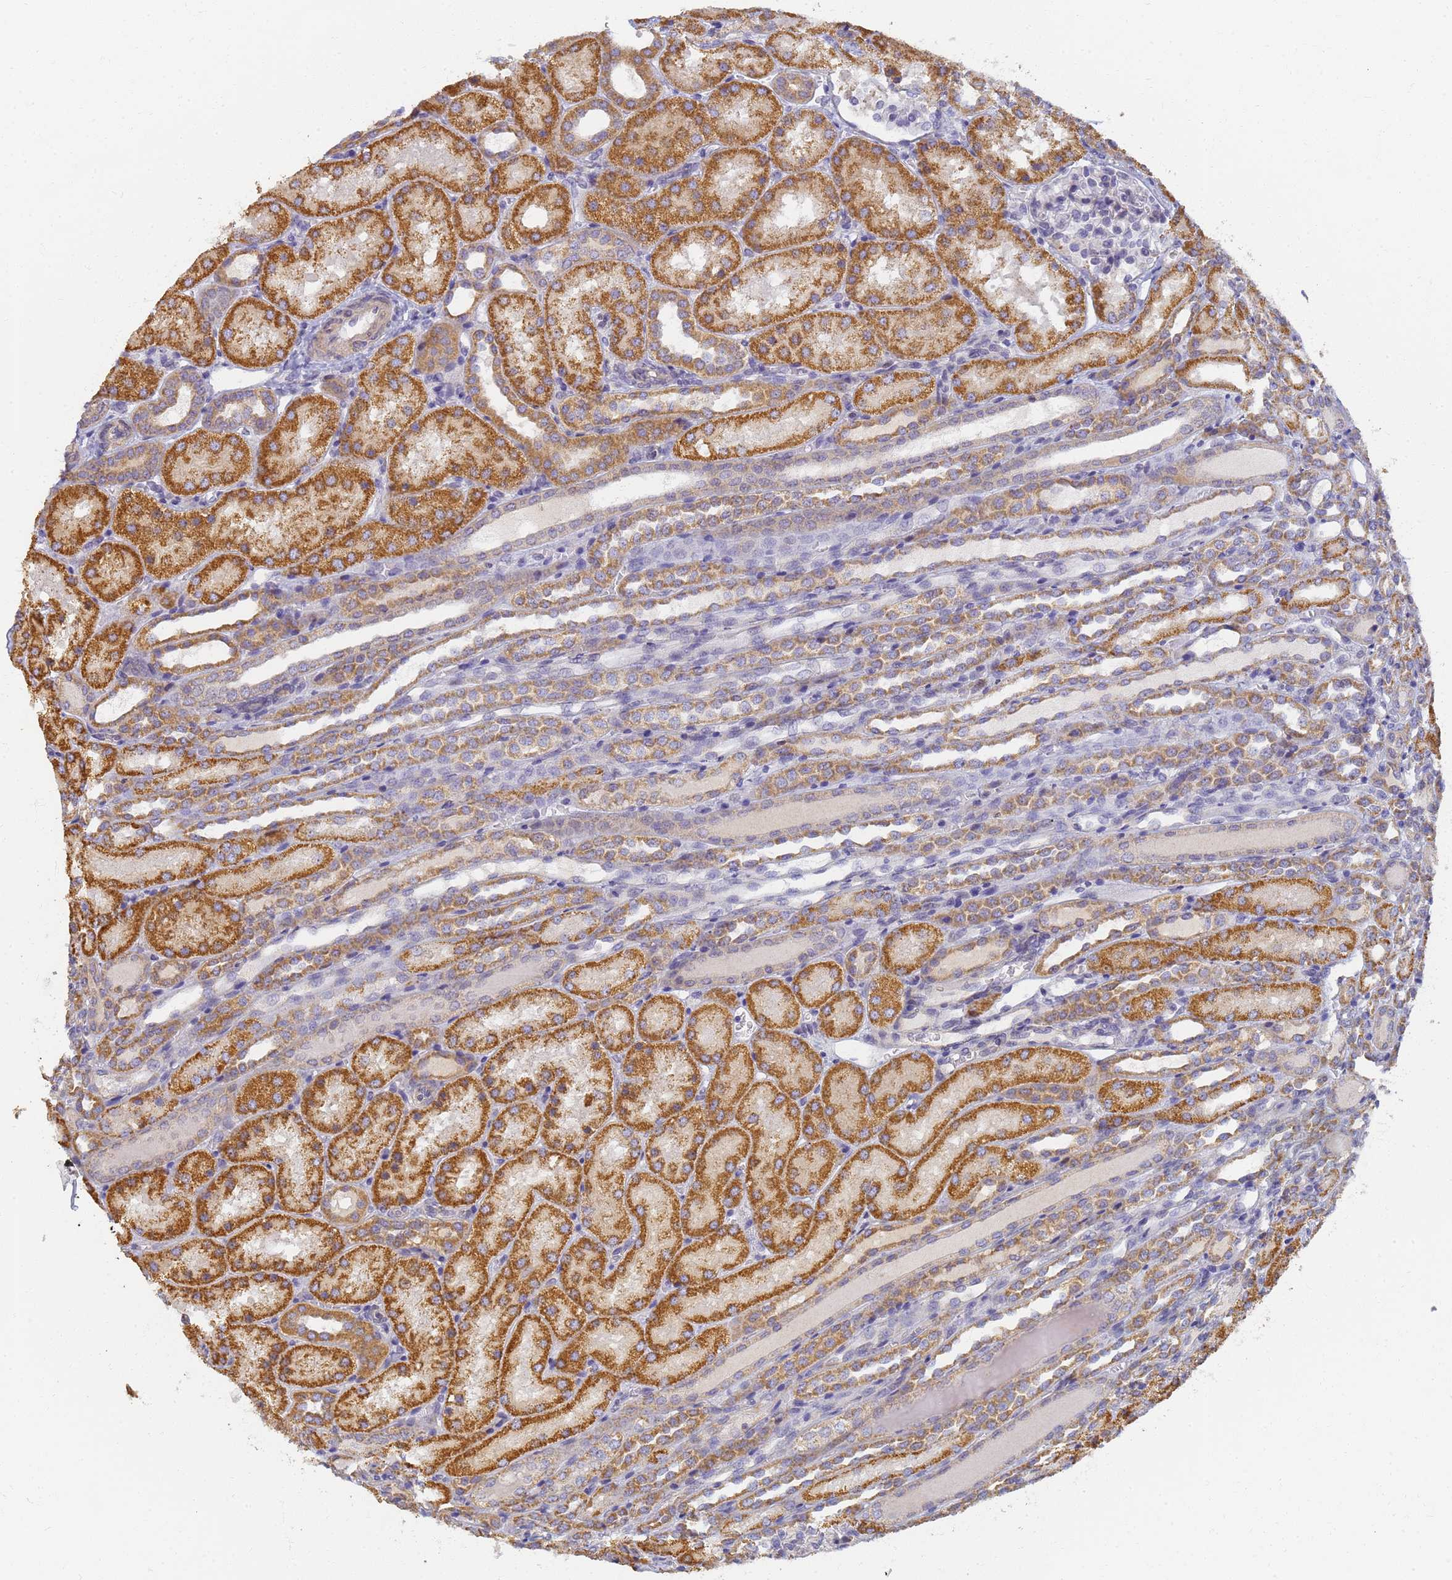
{"staining": {"intensity": "negative", "quantity": "none", "location": "none"}, "tissue": "kidney", "cell_type": "Cells in glomeruli", "image_type": "normal", "snomed": [{"axis": "morphology", "description": "Normal tissue, NOS"}, {"axis": "topography", "description": "Kidney"}], "caption": "This image is of unremarkable kidney stained with immunohistochemistry (IHC) to label a protein in brown with the nuclei are counter-stained blue. There is no positivity in cells in glomeruli. The staining was performed using DAB to visualize the protein expression in brown, while the nuclei were stained in blue with hematoxylin (Magnification: 20x).", "gene": "UTP23", "patient": {"sex": "male", "age": 1}}